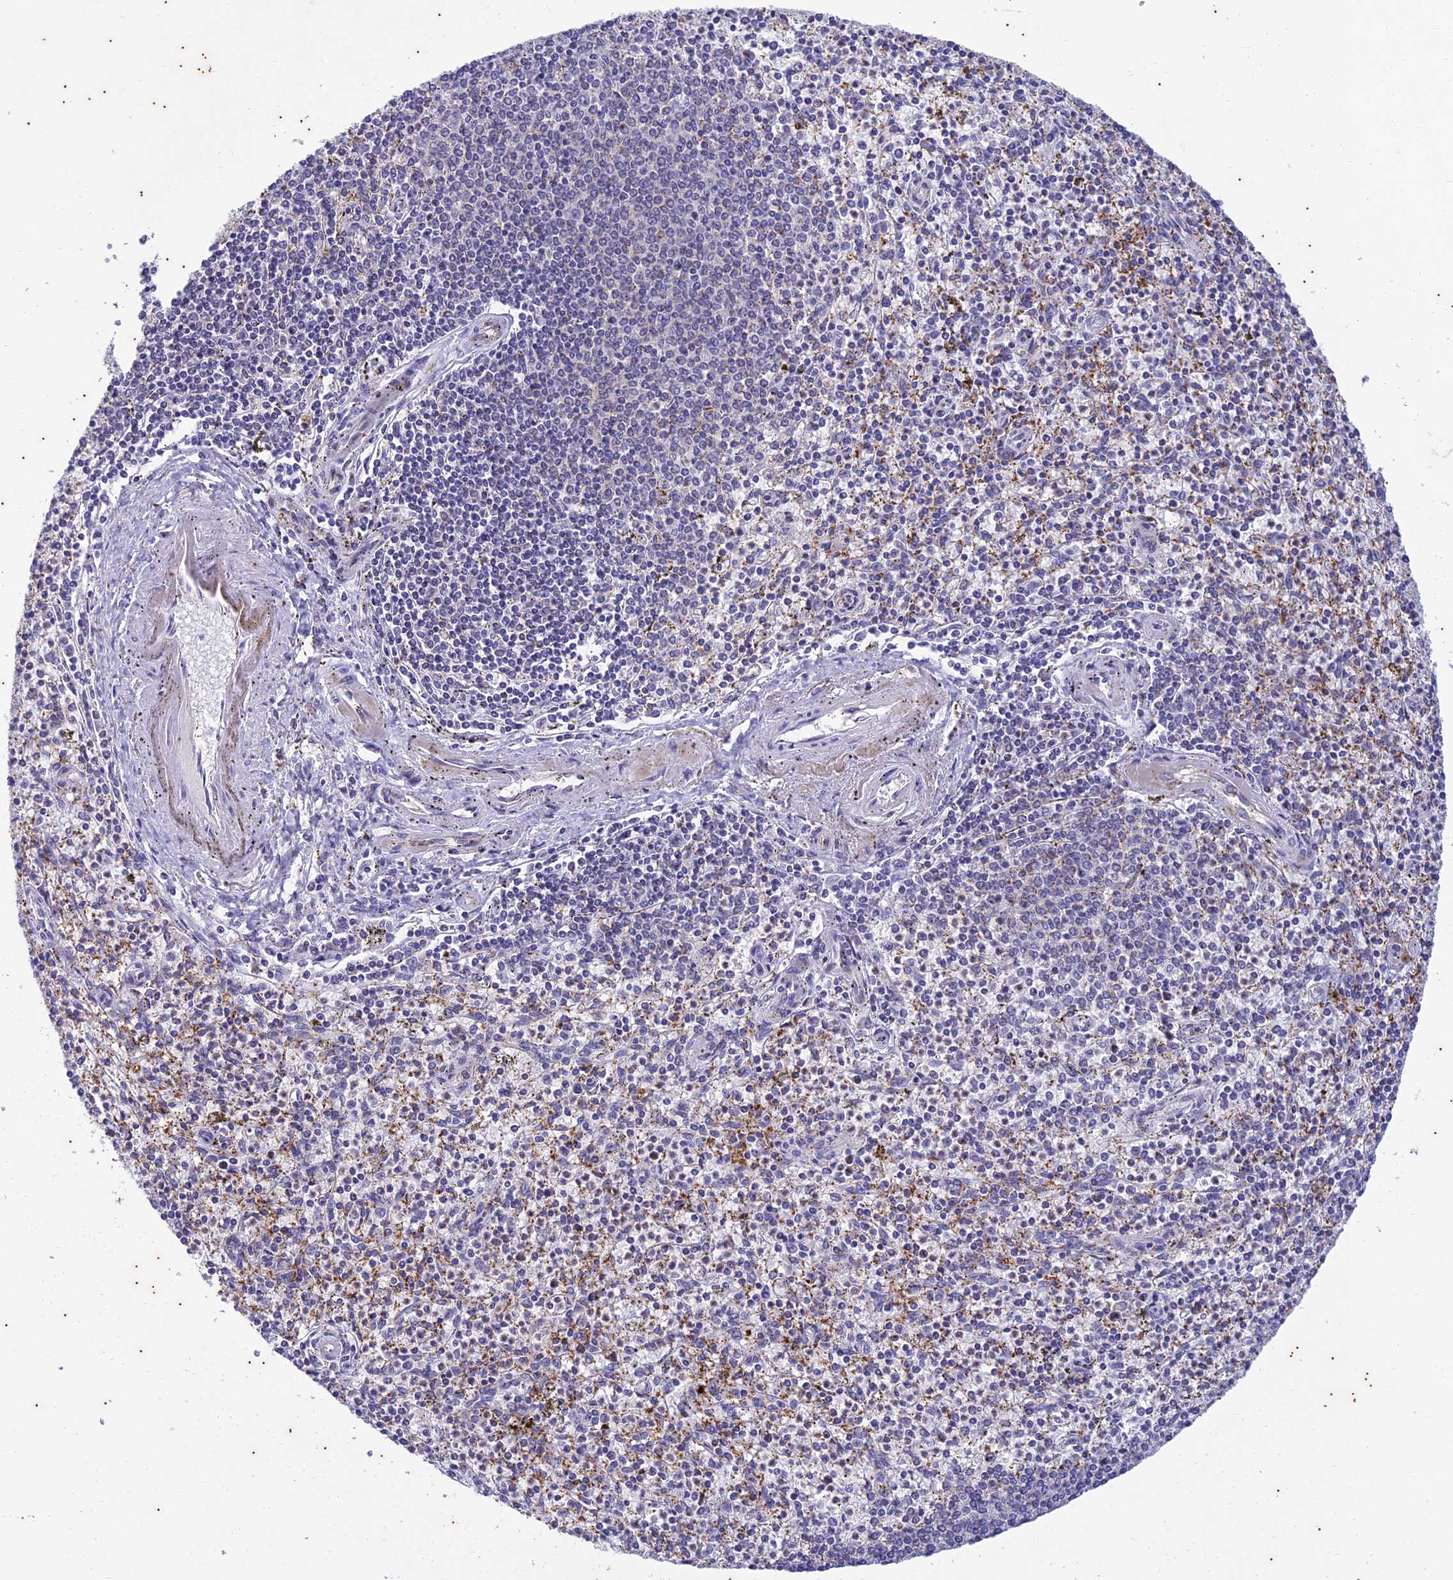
{"staining": {"intensity": "negative", "quantity": "none", "location": "none"}, "tissue": "spleen", "cell_type": "Cells in red pulp", "image_type": "normal", "snomed": [{"axis": "morphology", "description": "Normal tissue, NOS"}, {"axis": "topography", "description": "Spleen"}], "caption": "Normal spleen was stained to show a protein in brown. There is no significant expression in cells in red pulp.", "gene": "TMEM40", "patient": {"sex": "male", "age": 72}}